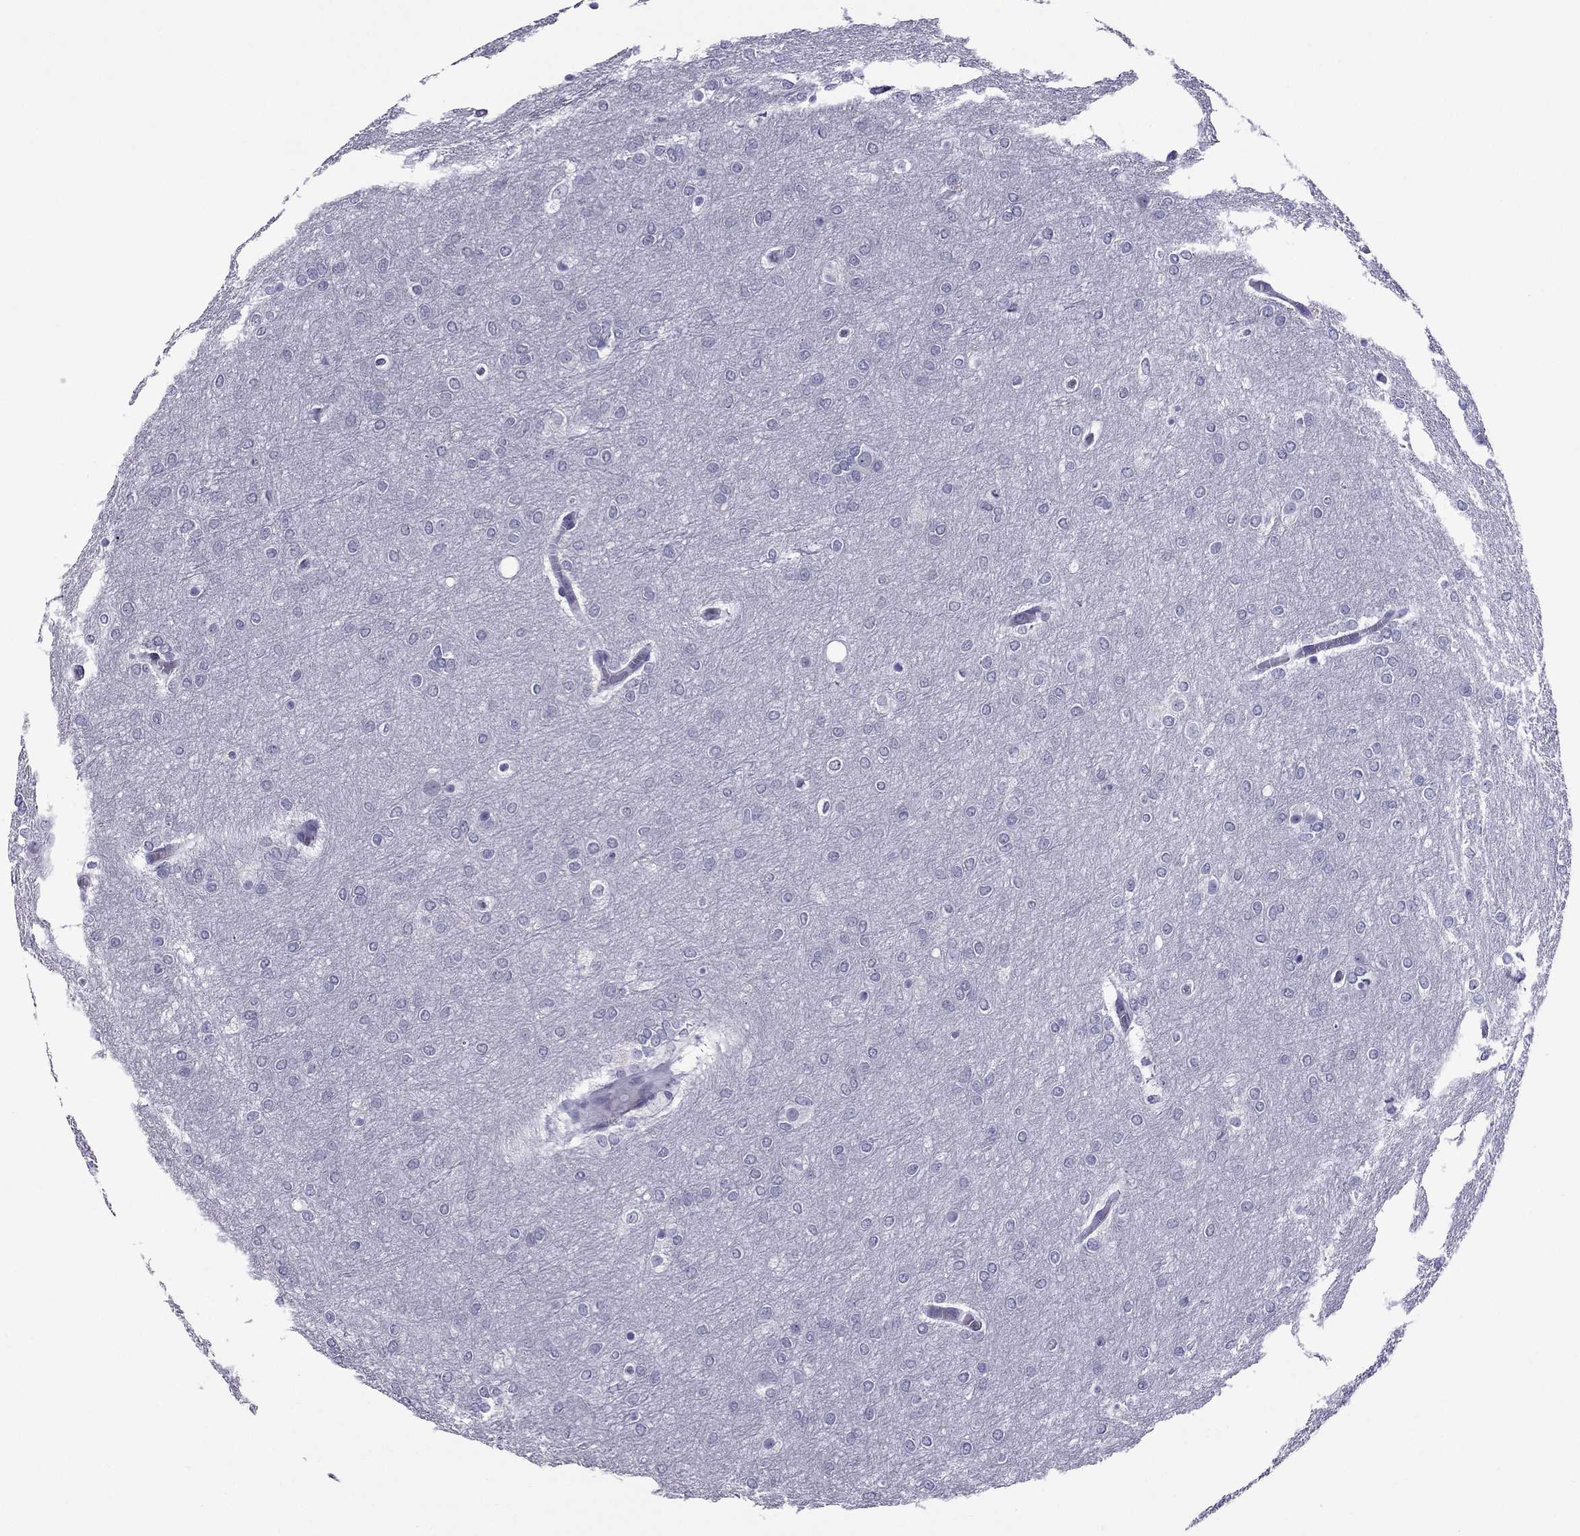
{"staining": {"intensity": "negative", "quantity": "none", "location": "none"}, "tissue": "glioma", "cell_type": "Tumor cells", "image_type": "cancer", "snomed": [{"axis": "morphology", "description": "Glioma, malignant, High grade"}, {"axis": "topography", "description": "Brain"}], "caption": "Human malignant high-grade glioma stained for a protein using IHC demonstrates no positivity in tumor cells.", "gene": "MYLK3", "patient": {"sex": "female", "age": 61}}